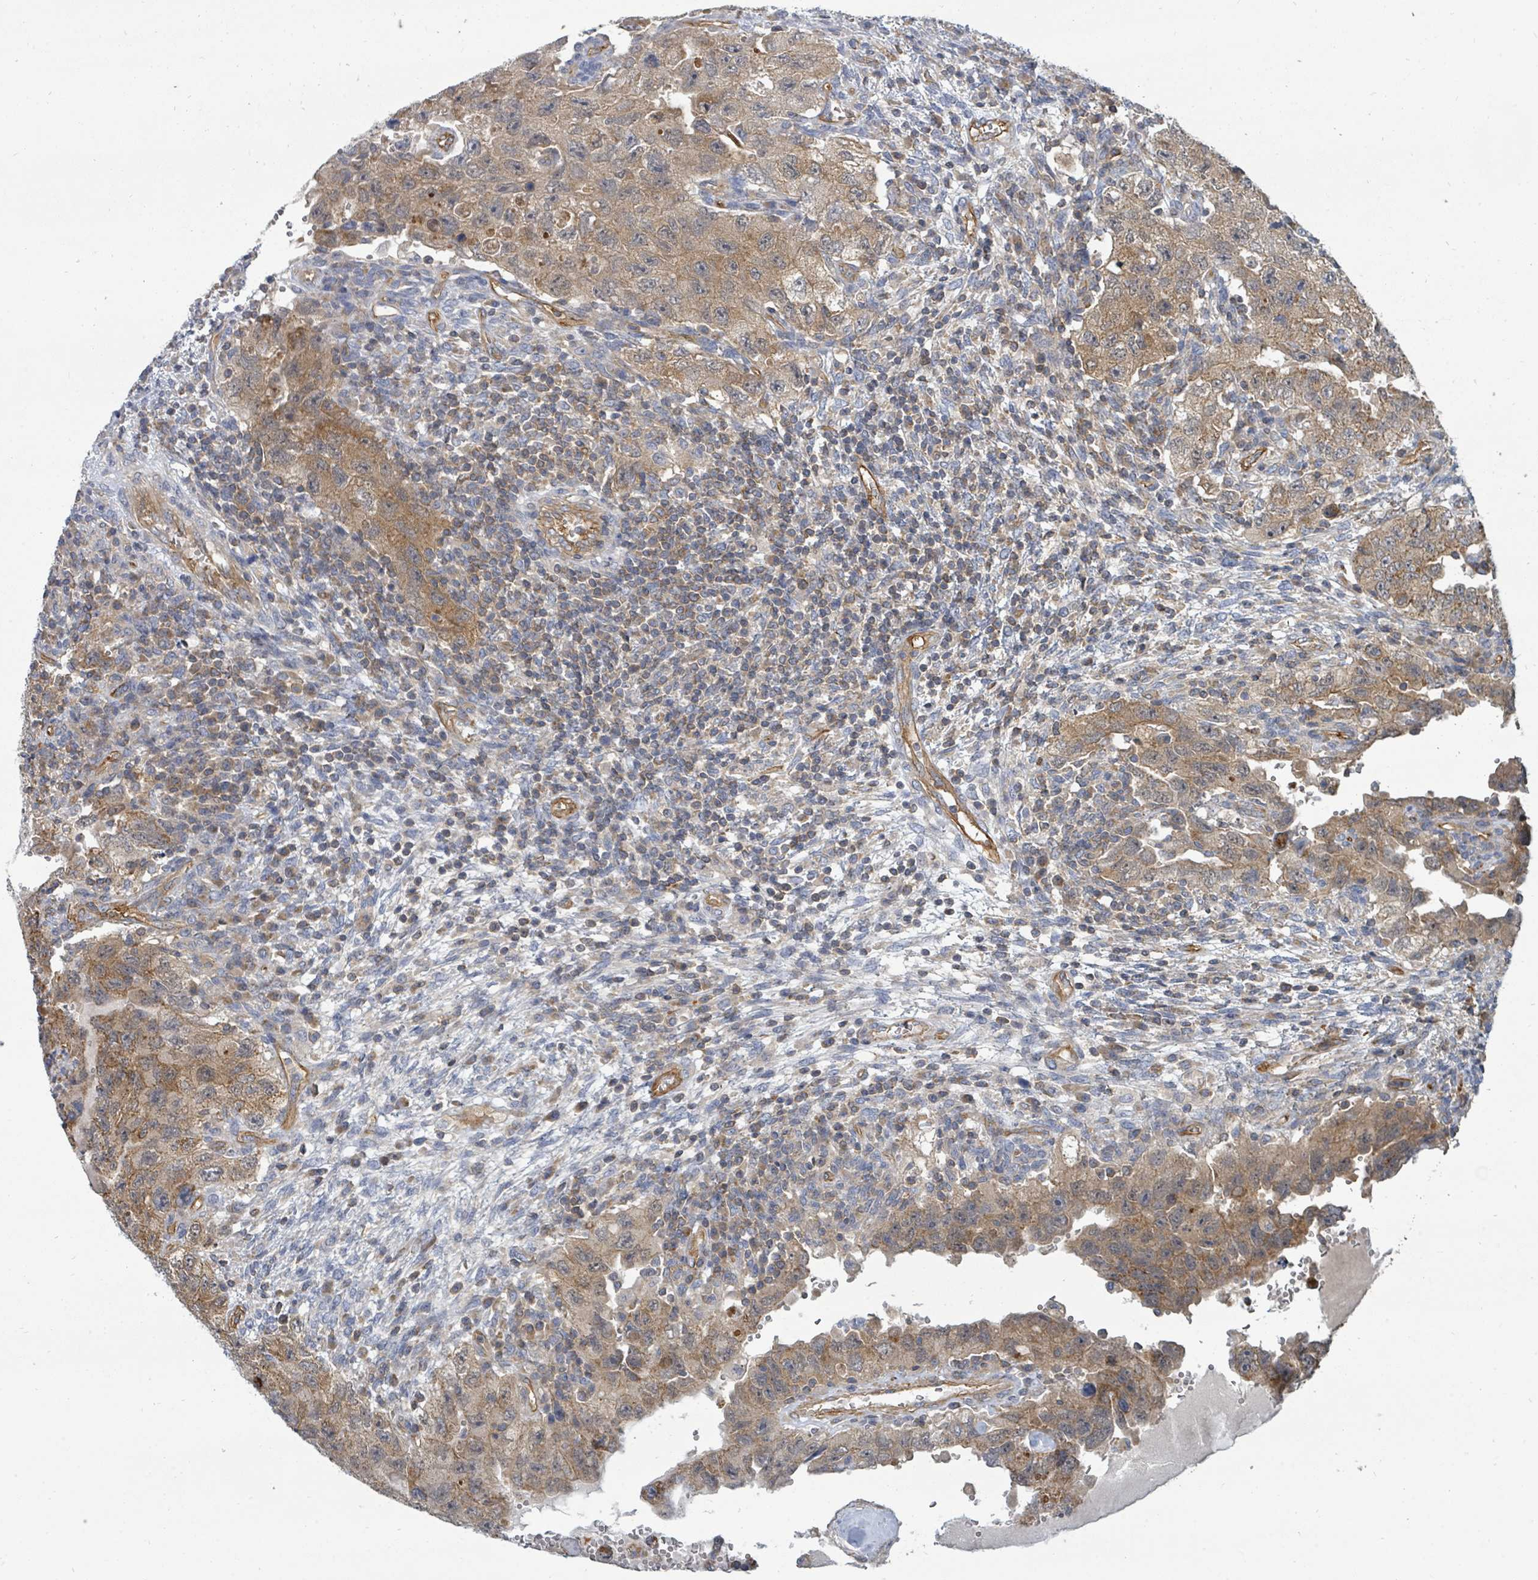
{"staining": {"intensity": "moderate", "quantity": ">75%", "location": "cytoplasmic/membranous"}, "tissue": "testis cancer", "cell_type": "Tumor cells", "image_type": "cancer", "snomed": [{"axis": "morphology", "description": "Carcinoma, Embryonal, NOS"}, {"axis": "topography", "description": "Testis"}], "caption": "This is an image of immunohistochemistry staining of testis cancer (embryonal carcinoma), which shows moderate positivity in the cytoplasmic/membranous of tumor cells.", "gene": "BOLA2B", "patient": {"sex": "male", "age": 26}}